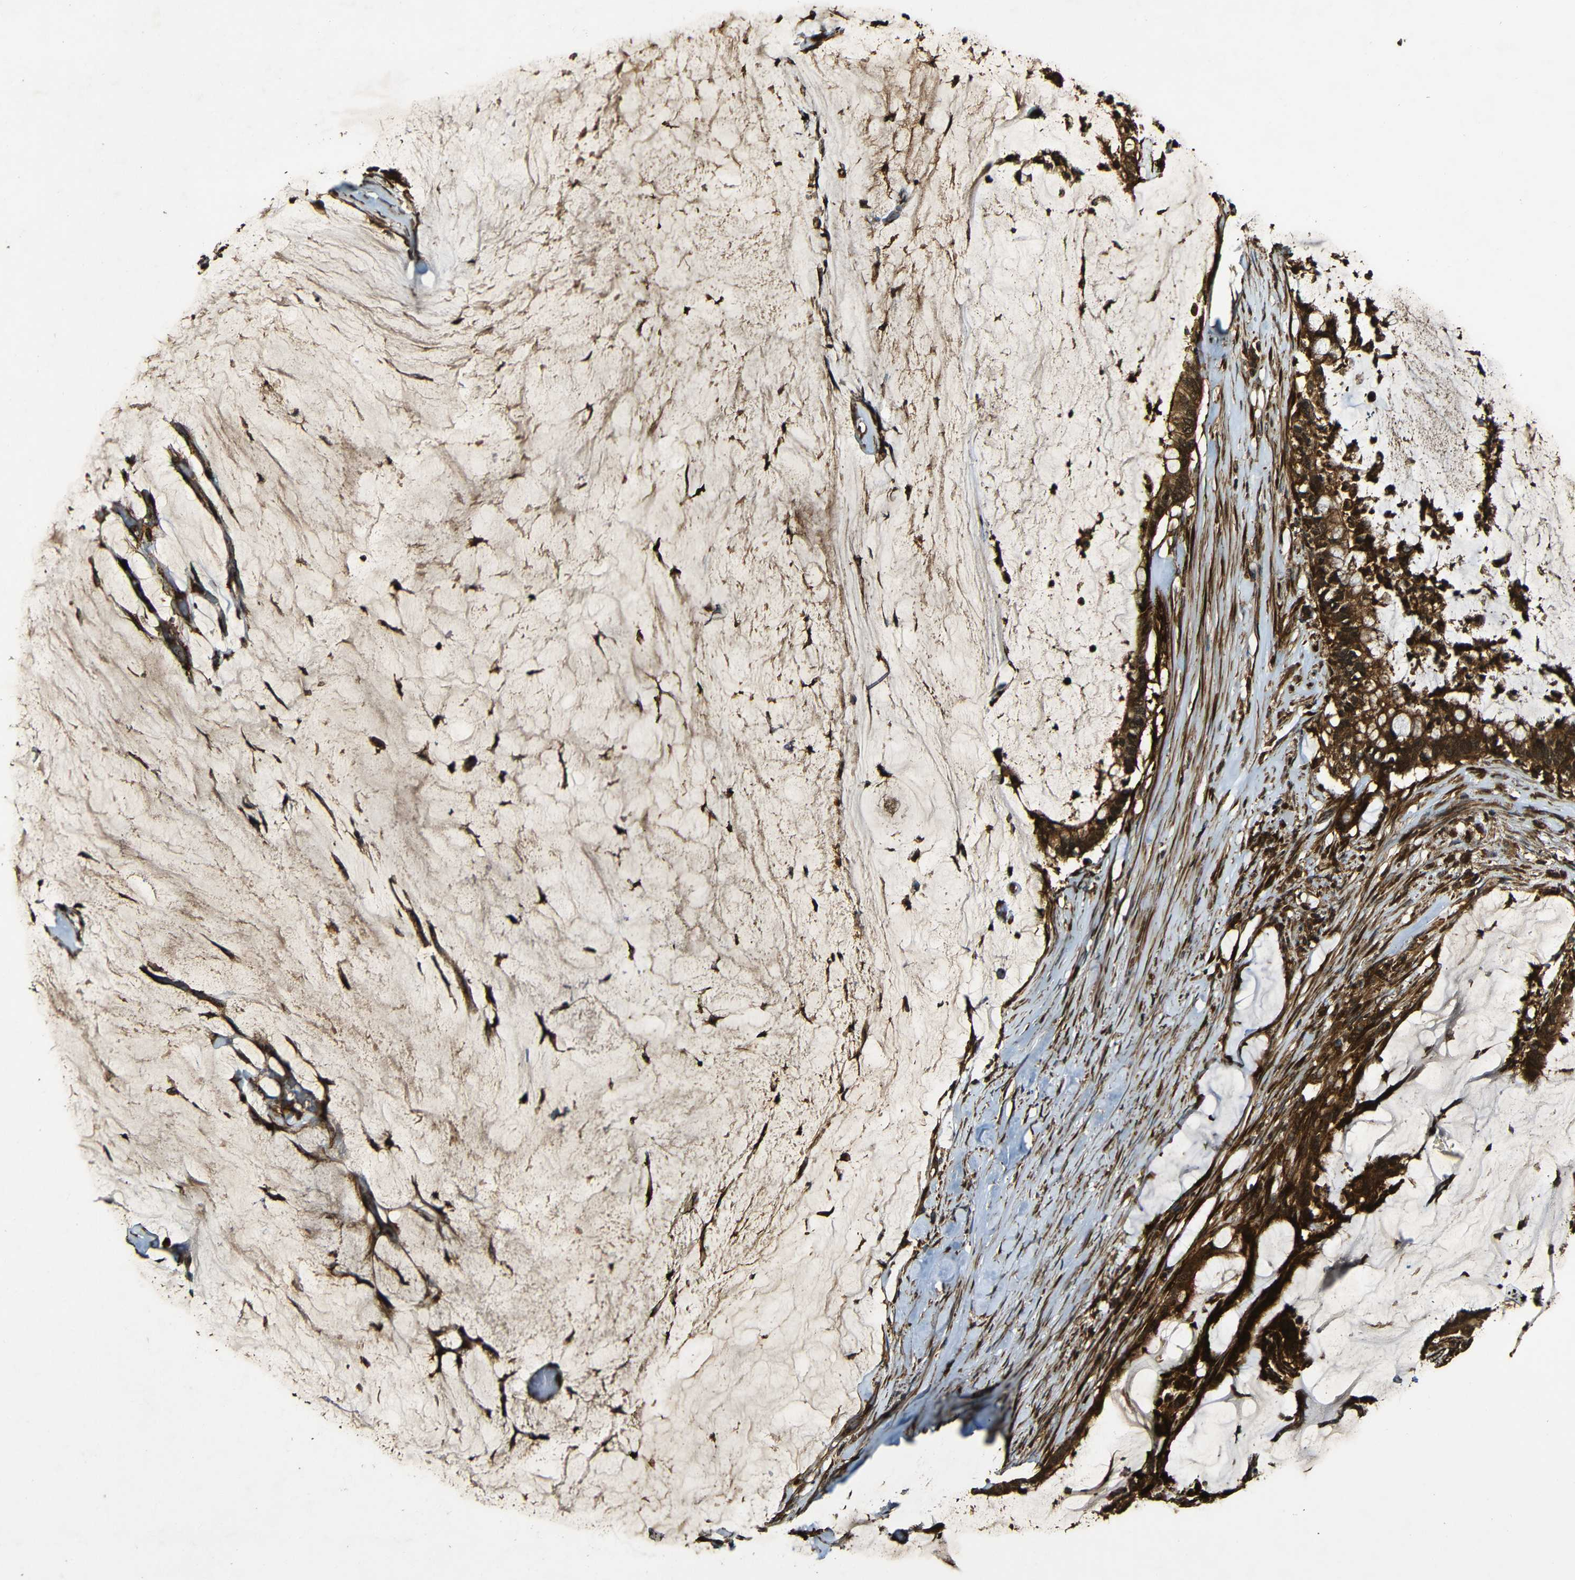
{"staining": {"intensity": "strong", "quantity": ">75%", "location": "cytoplasmic/membranous"}, "tissue": "pancreatic cancer", "cell_type": "Tumor cells", "image_type": "cancer", "snomed": [{"axis": "morphology", "description": "Adenocarcinoma, NOS"}, {"axis": "topography", "description": "Pancreas"}], "caption": "The immunohistochemical stain shows strong cytoplasmic/membranous expression in tumor cells of pancreatic adenocarcinoma tissue. Ihc stains the protein in brown and the nuclei are stained blue.", "gene": "CASP8", "patient": {"sex": "male", "age": 41}}